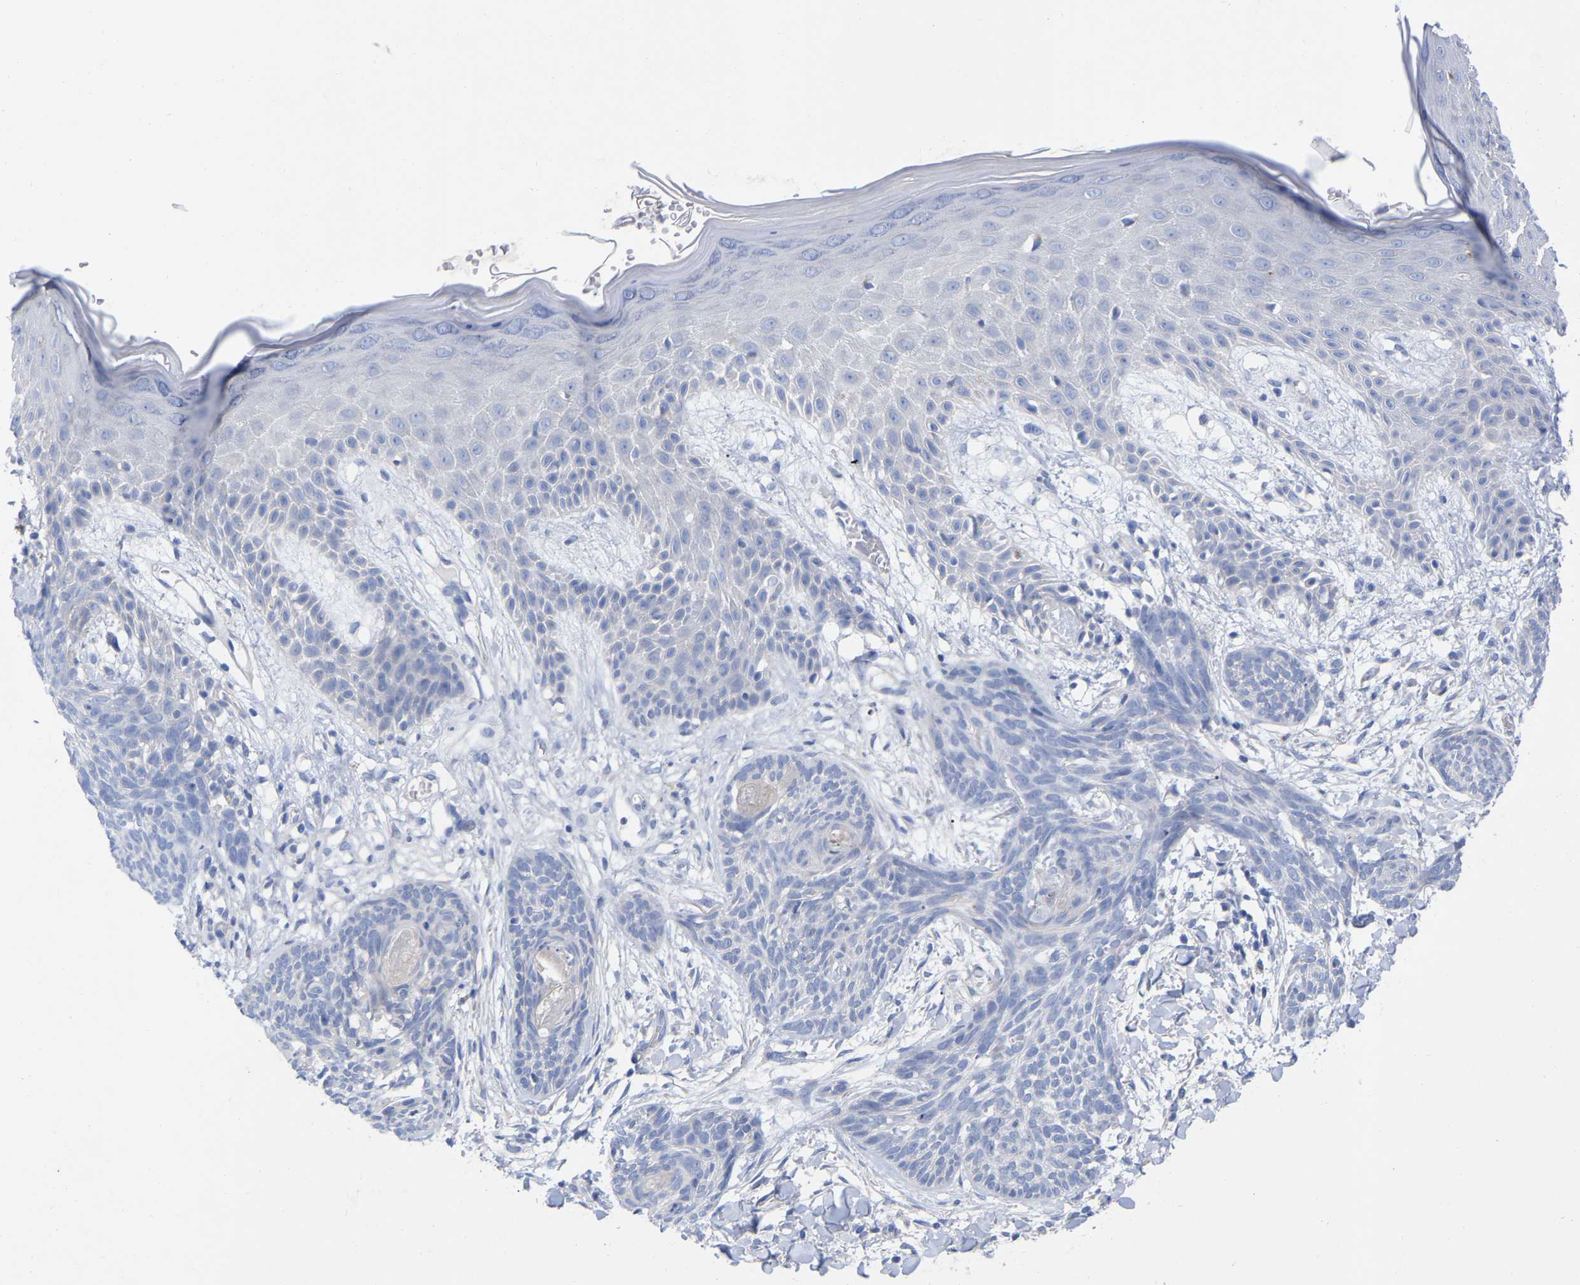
{"staining": {"intensity": "negative", "quantity": "none", "location": "none"}, "tissue": "skin cancer", "cell_type": "Tumor cells", "image_type": "cancer", "snomed": [{"axis": "morphology", "description": "Basal cell carcinoma"}, {"axis": "topography", "description": "Skin"}], "caption": "Immunohistochemistry (IHC) micrograph of skin basal cell carcinoma stained for a protein (brown), which exhibits no expression in tumor cells.", "gene": "HAPLN1", "patient": {"sex": "female", "age": 59}}